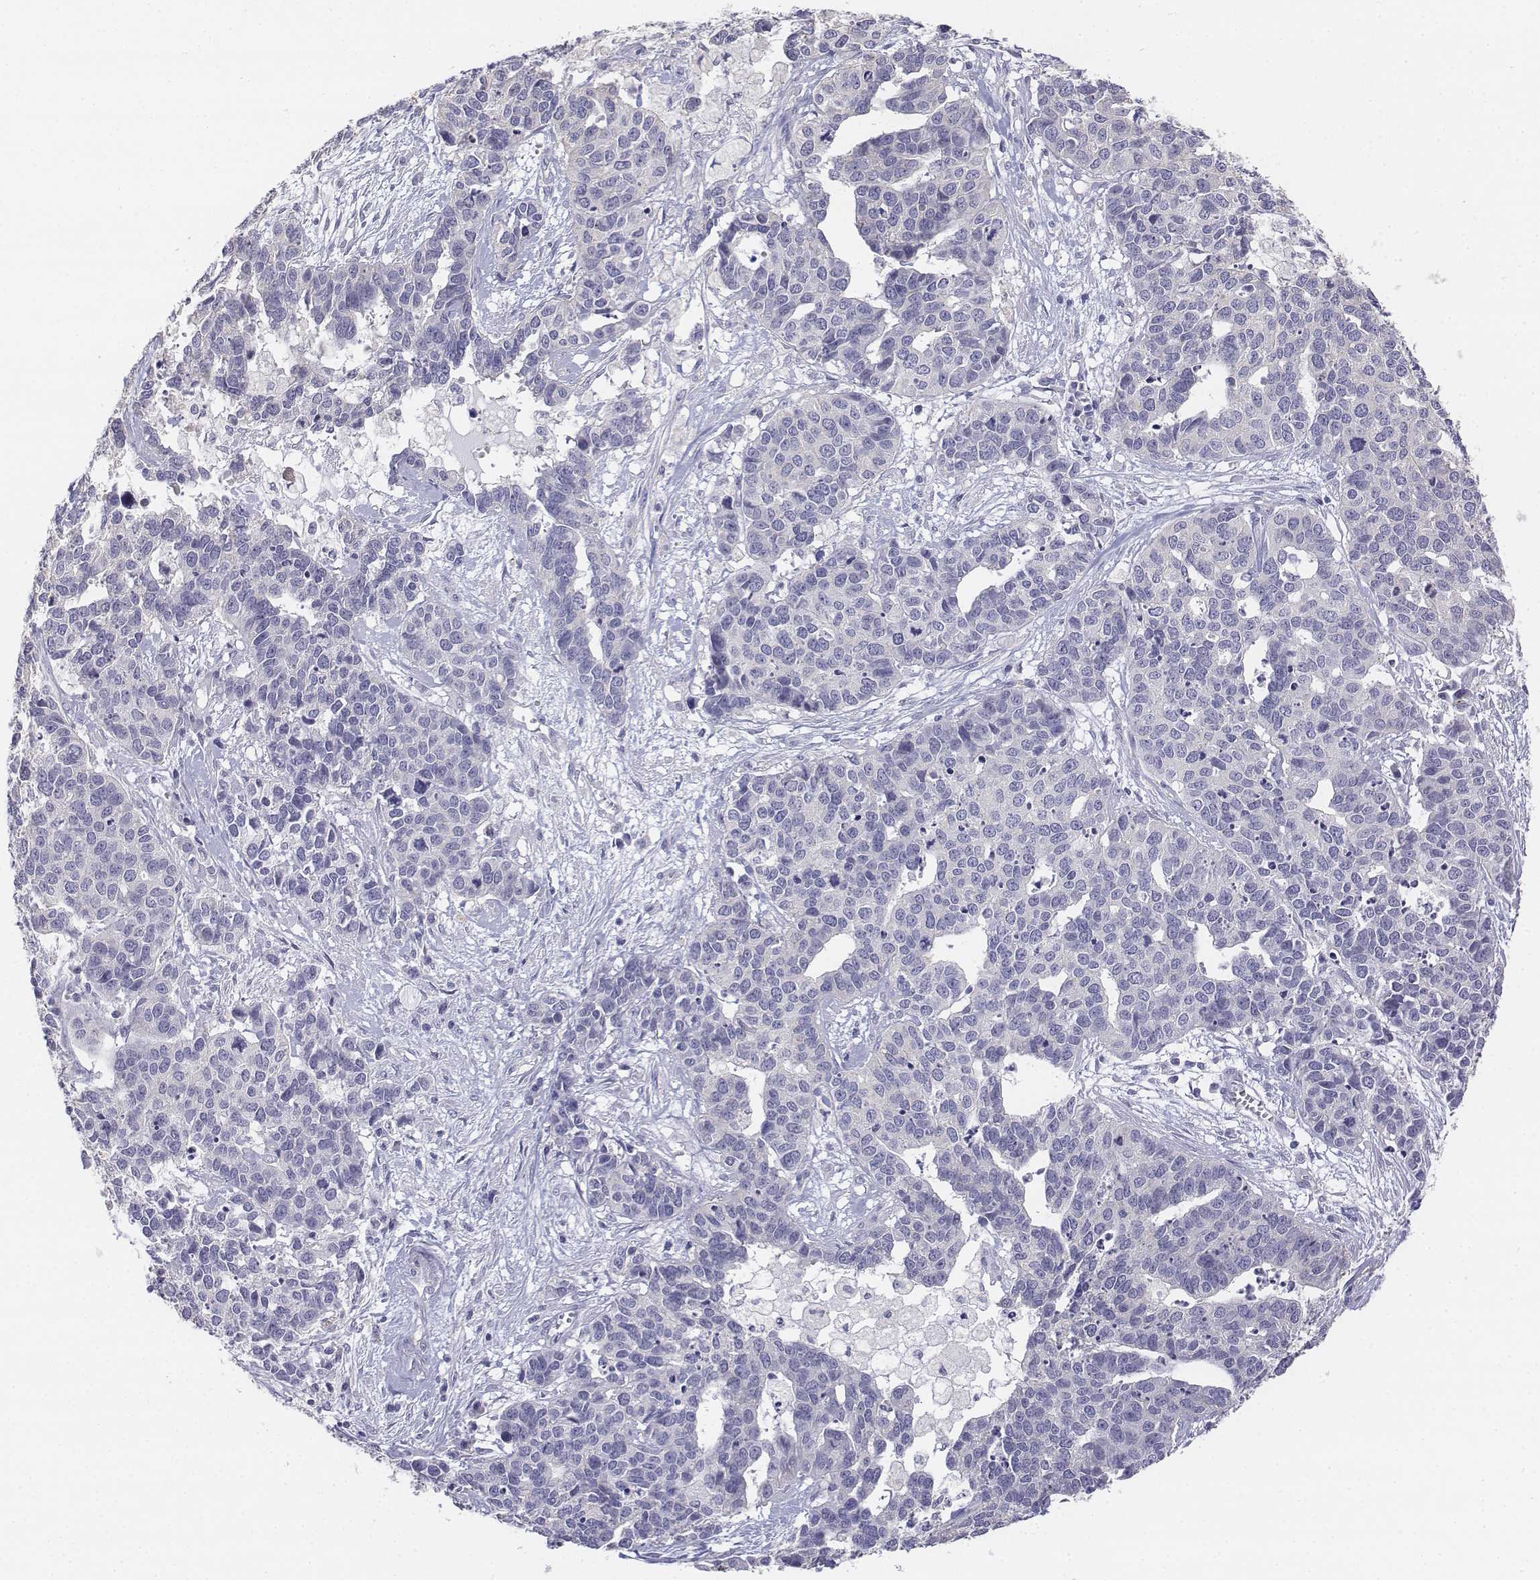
{"staining": {"intensity": "negative", "quantity": "none", "location": "none"}, "tissue": "ovarian cancer", "cell_type": "Tumor cells", "image_type": "cancer", "snomed": [{"axis": "morphology", "description": "Carcinoma, endometroid"}, {"axis": "topography", "description": "Ovary"}], "caption": "Photomicrograph shows no protein staining in tumor cells of endometroid carcinoma (ovarian) tissue. The staining is performed using DAB (3,3'-diaminobenzidine) brown chromogen with nuclei counter-stained in using hematoxylin.", "gene": "LGSN", "patient": {"sex": "female", "age": 65}}